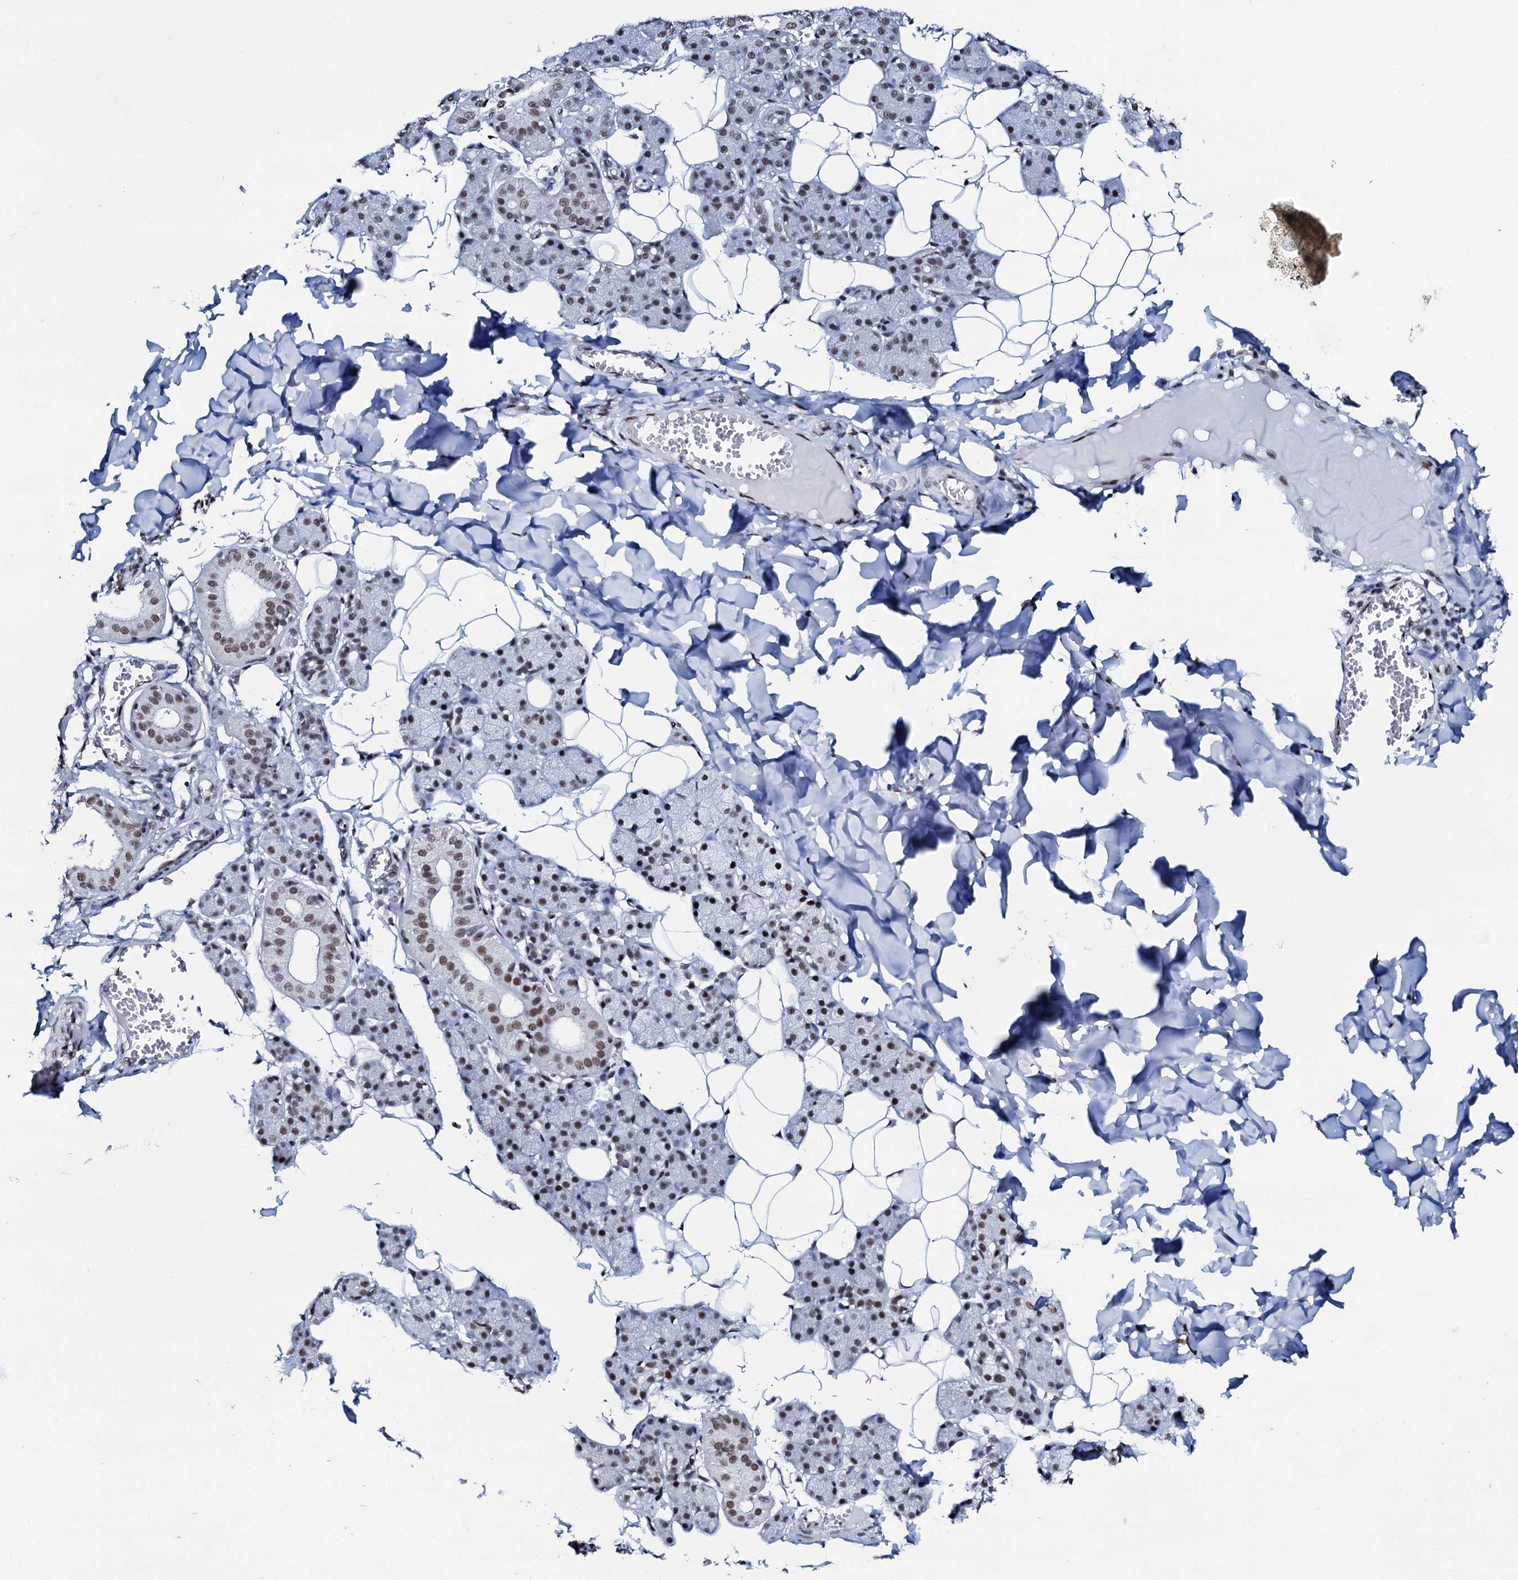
{"staining": {"intensity": "moderate", "quantity": "25%-75%", "location": "nuclear"}, "tissue": "salivary gland", "cell_type": "Glandular cells", "image_type": "normal", "snomed": [{"axis": "morphology", "description": "Normal tissue, NOS"}, {"axis": "topography", "description": "Salivary gland"}], "caption": "High-power microscopy captured an IHC image of normal salivary gland, revealing moderate nuclear expression in about 25%-75% of glandular cells. Nuclei are stained in blue.", "gene": "NKAPD1", "patient": {"sex": "female", "age": 33}}